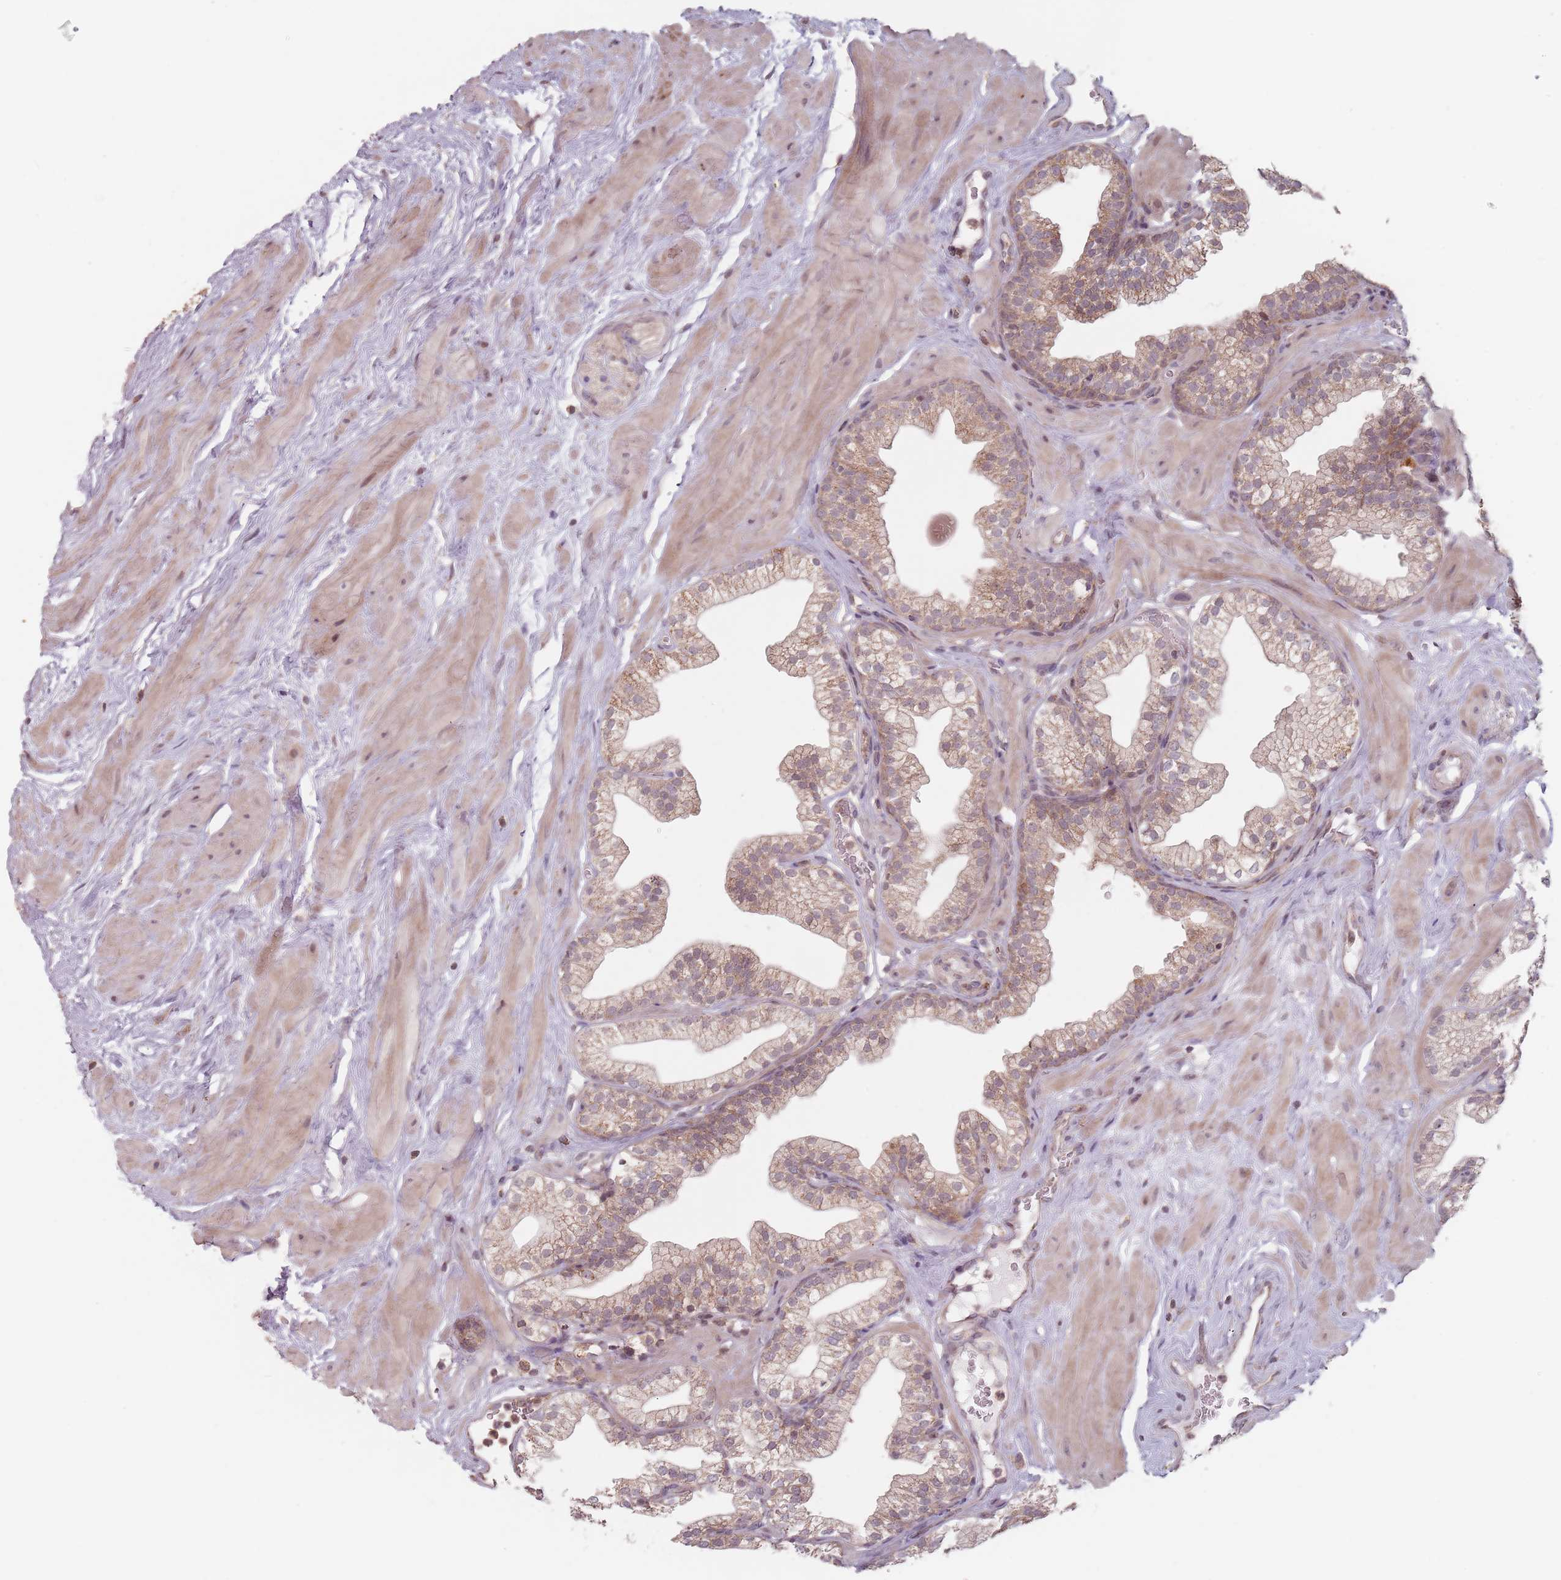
{"staining": {"intensity": "weak", "quantity": "25%-75%", "location": "cytoplasmic/membranous"}, "tissue": "prostate", "cell_type": "Glandular cells", "image_type": "normal", "snomed": [{"axis": "morphology", "description": "Normal tissue, NOS"}, {"axis": "morphology", "description": "Urothelial carcinoma, Low grade"}, {"axis": "topography", "description": "Urinary bladder"}, {"axis": "topography", "description": "Prostate"}], "caption": "IHC image of normal prostate stained for a protein (brown), which demonstrates low levels of weak cytoplasmic/membranous positivity in approximately 25%-75% of glandular cells.", "gene": "VPS52", "patient": {"sex": "male", "age": 60}}